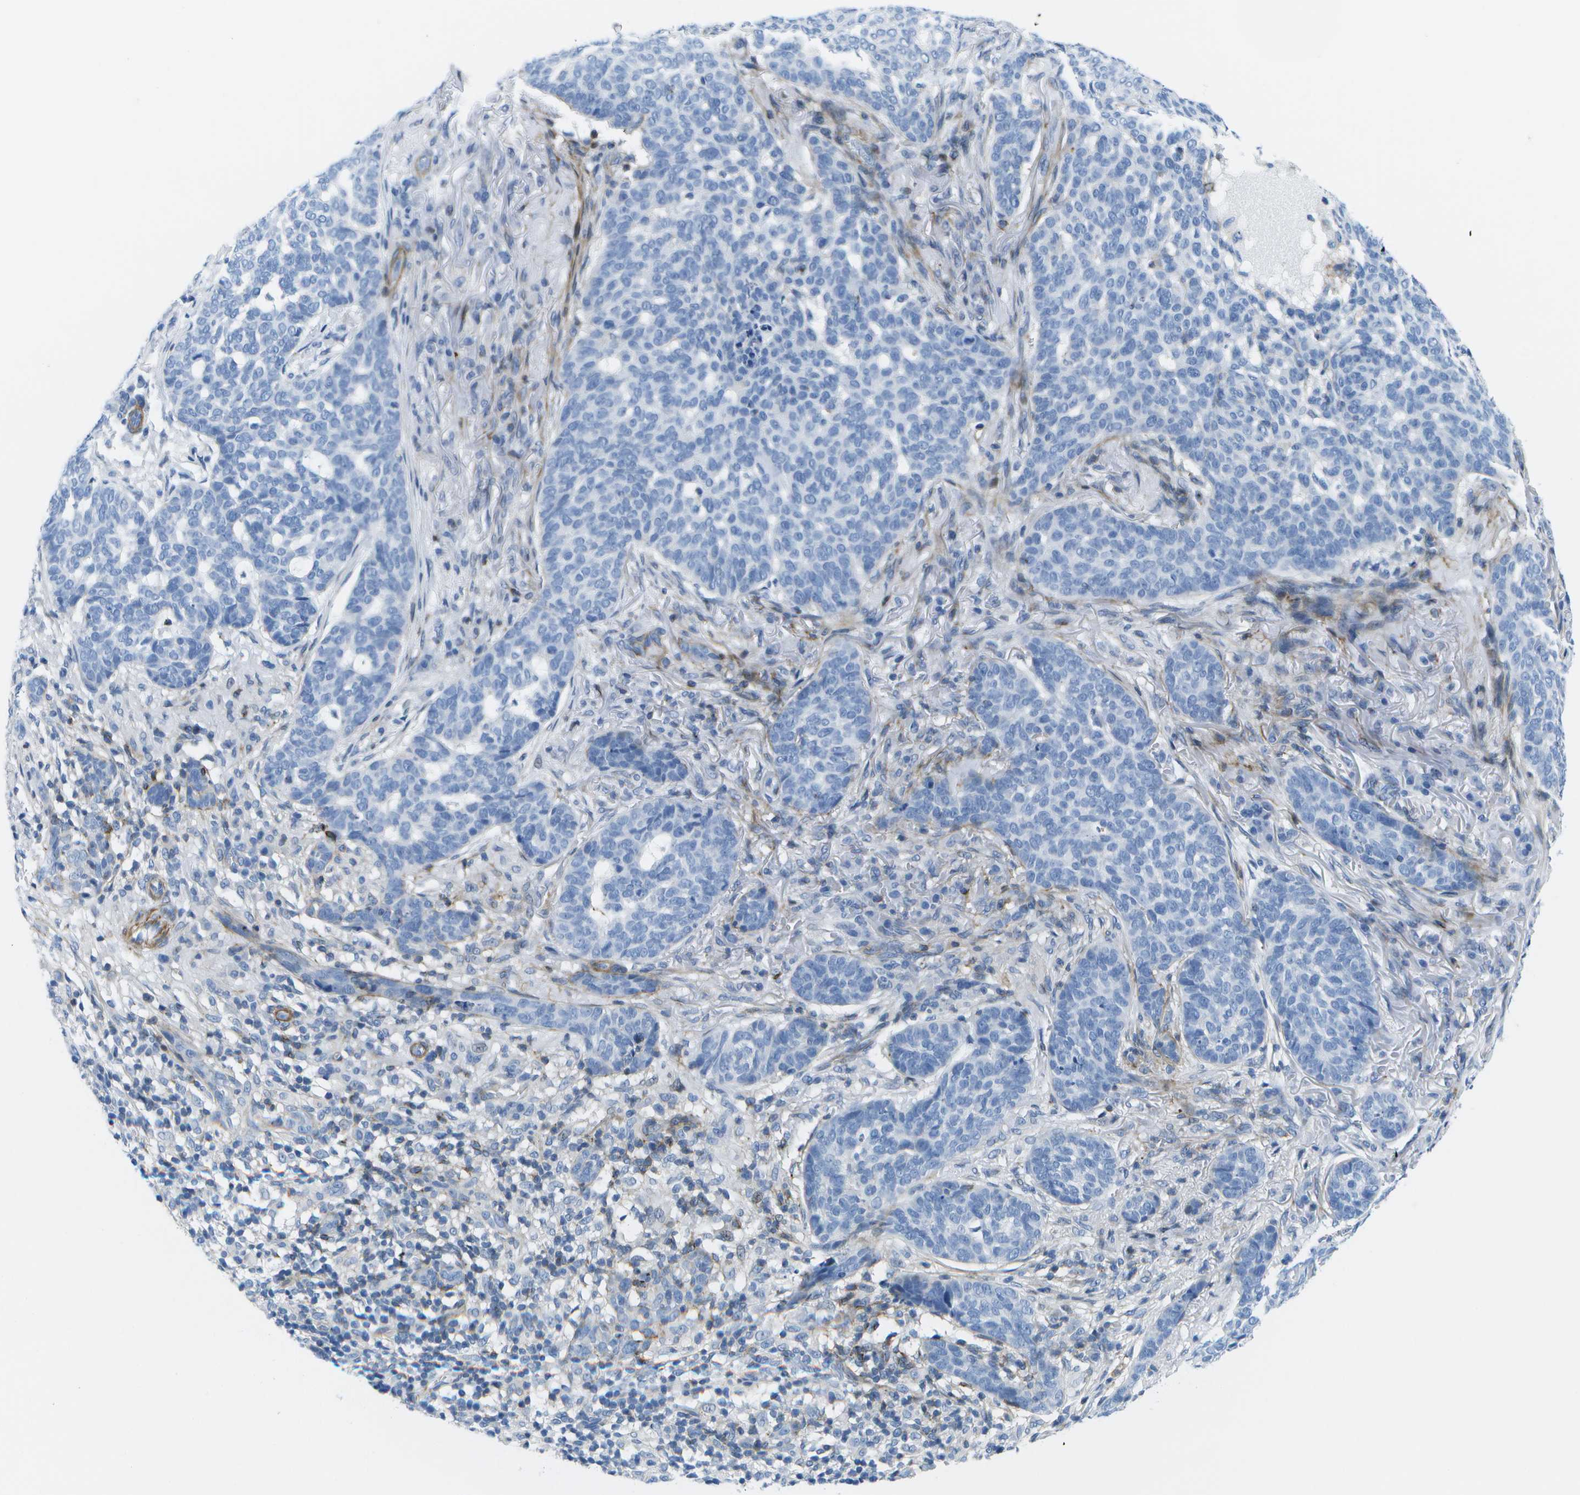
{"staining": {"intensity": "negative", "quantity": "none", "location": "none"}, "tissue": "skin cancer", "cell_type": "Tumor cells", "image_type": "cancer", "snomed": [{"axis": "morphology", "description": "Basal cell carcinoma"}, {"axis": "topography", "description": "Skin"}], "caption": "The immunohistochemistry (IHC) image has no significant expression in tumor cells of basal cell carcinoma (skin) tissue.", "gene": "ADGRG6", "patient": {"sex": "male", "age": 85}}